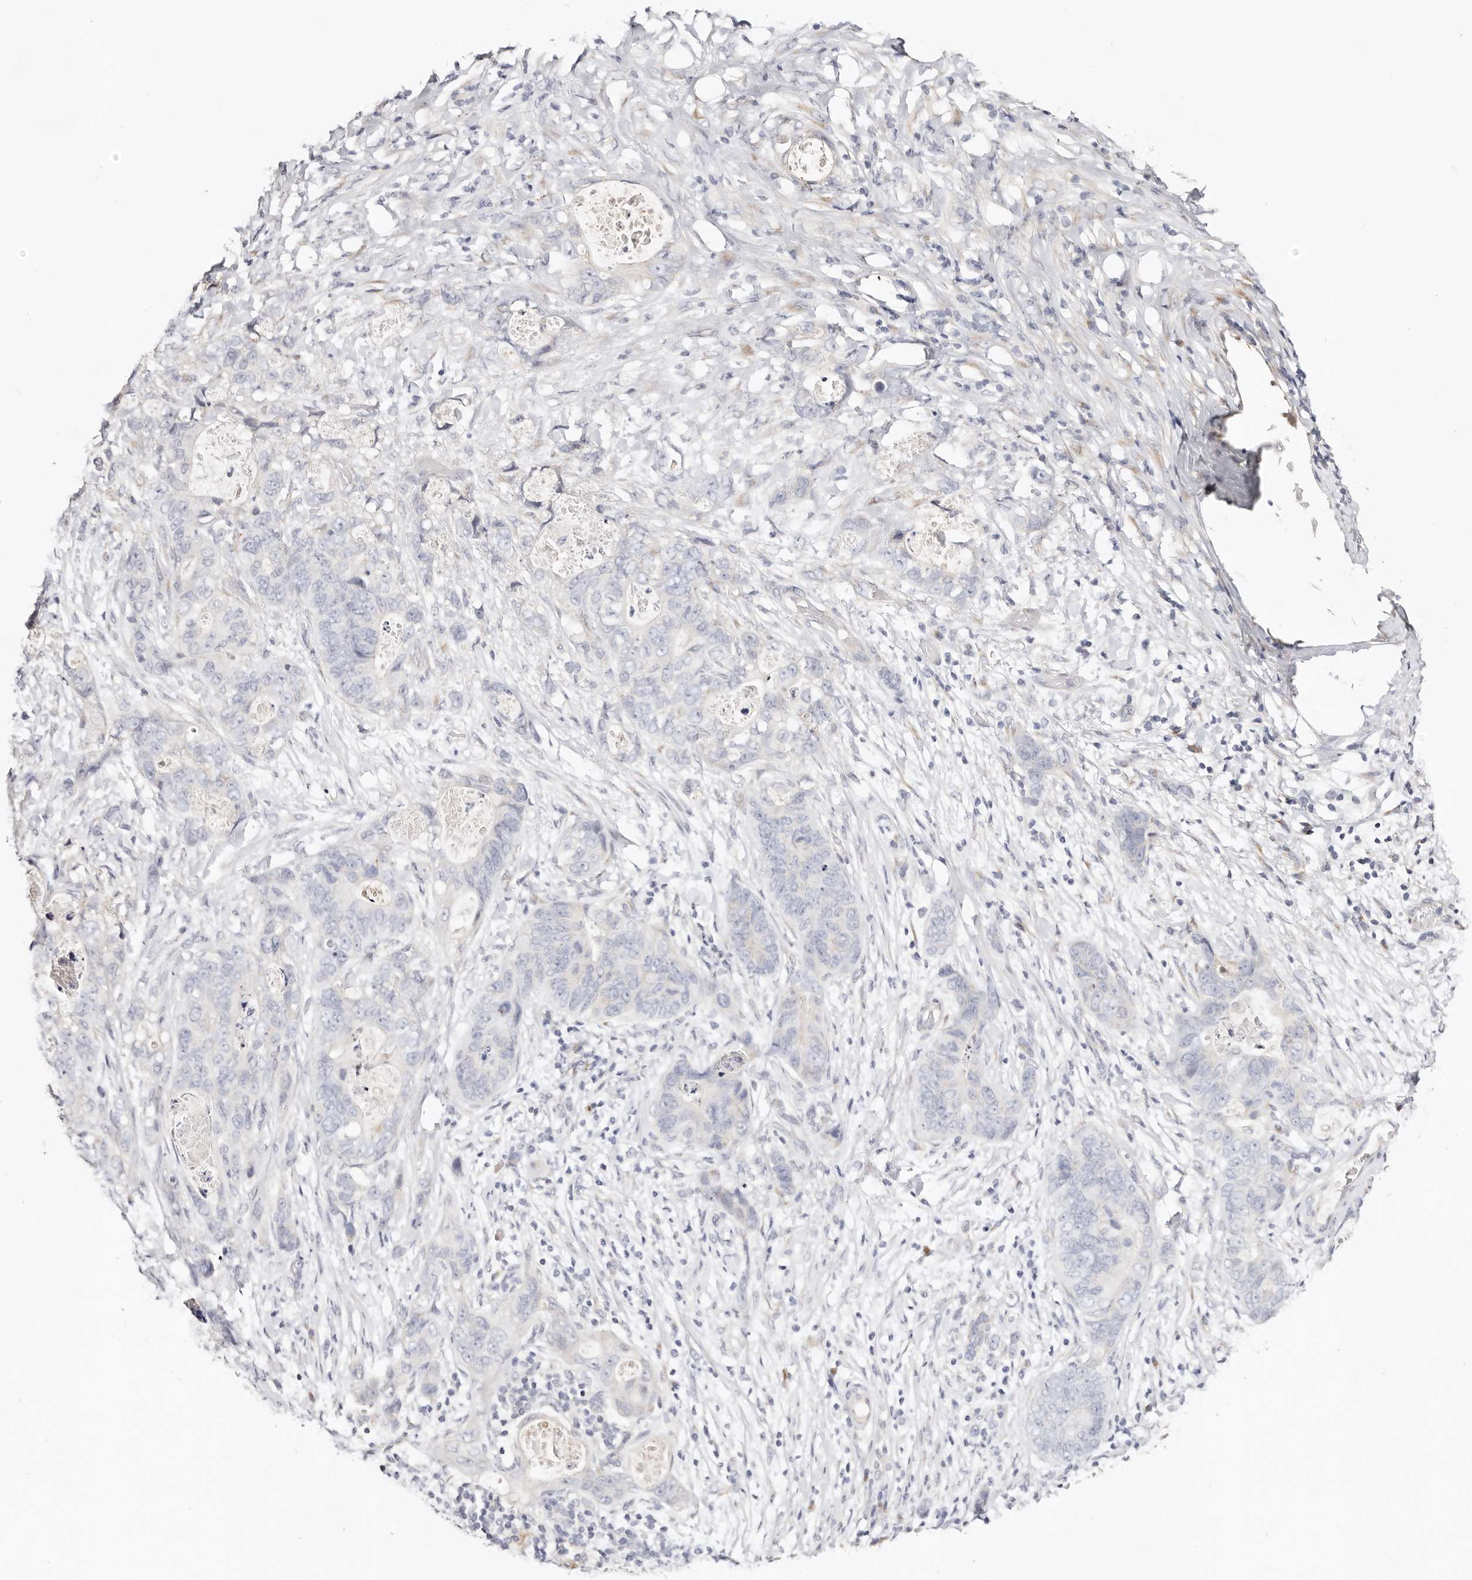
{"staining": {"intensity": "negative", "quantity": "none", "location": "none"}, "tissue": "stomach cancer", "cell_type": "Tumor cells", "image_type": "cancer", "snomed": [{"axis": "morphology", "description": "Normal tissue, NOS"}, {"axis": "morphology", "description": "Adenocarcinoma, NOS"}, {"axis": "topography", "description": "Stomach"}], "caption": "Tumor cells are negative for brown protein staining in stomach cancer.", "gene": "DNASE1", "patient": {"sex": "female", "age": 89}}